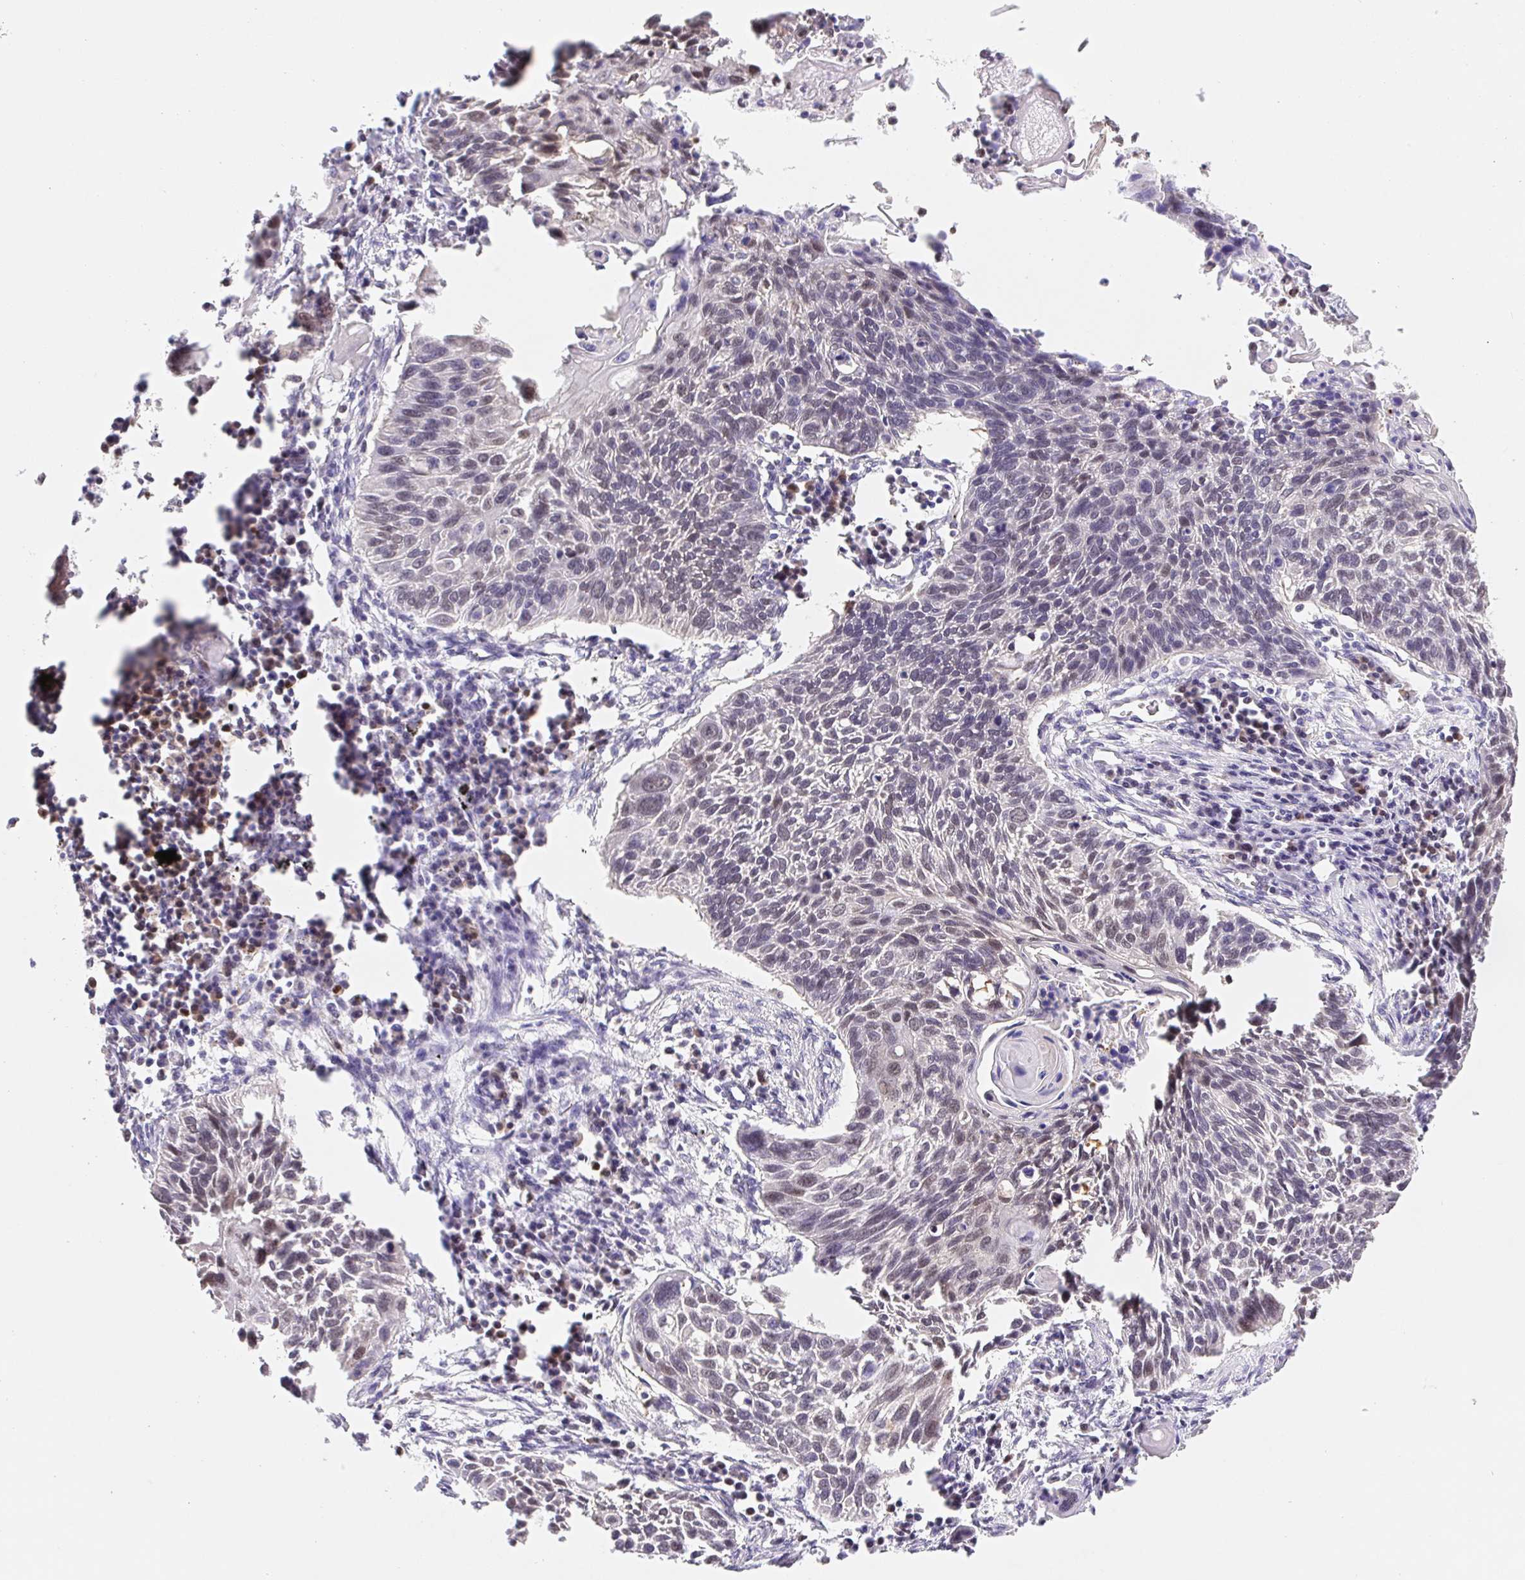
{"staining": {"intensity": "weak", "quantity": "<25%", "location": "nuclear"}, "tissue": "lung cancer", "cell_type": "Tumor cells", "image_type": "cancer", "snomed": [{"axis": "morphology", "description": "Squamous cell carcinoma, NOS"}, {"axis": "topography", "description": "Lung"}], "caption": "Immunohistochemistry (IHC) micrograph of lung squamous cell carcinoma stained for a protein (brown), which reveals no staining in tumor cells. (Immunohistochemistry (IHC), brightfield microscopy, high magnification).", "gene": "L3MBTL4", "patient": {"sex": "male", "age": 78}}